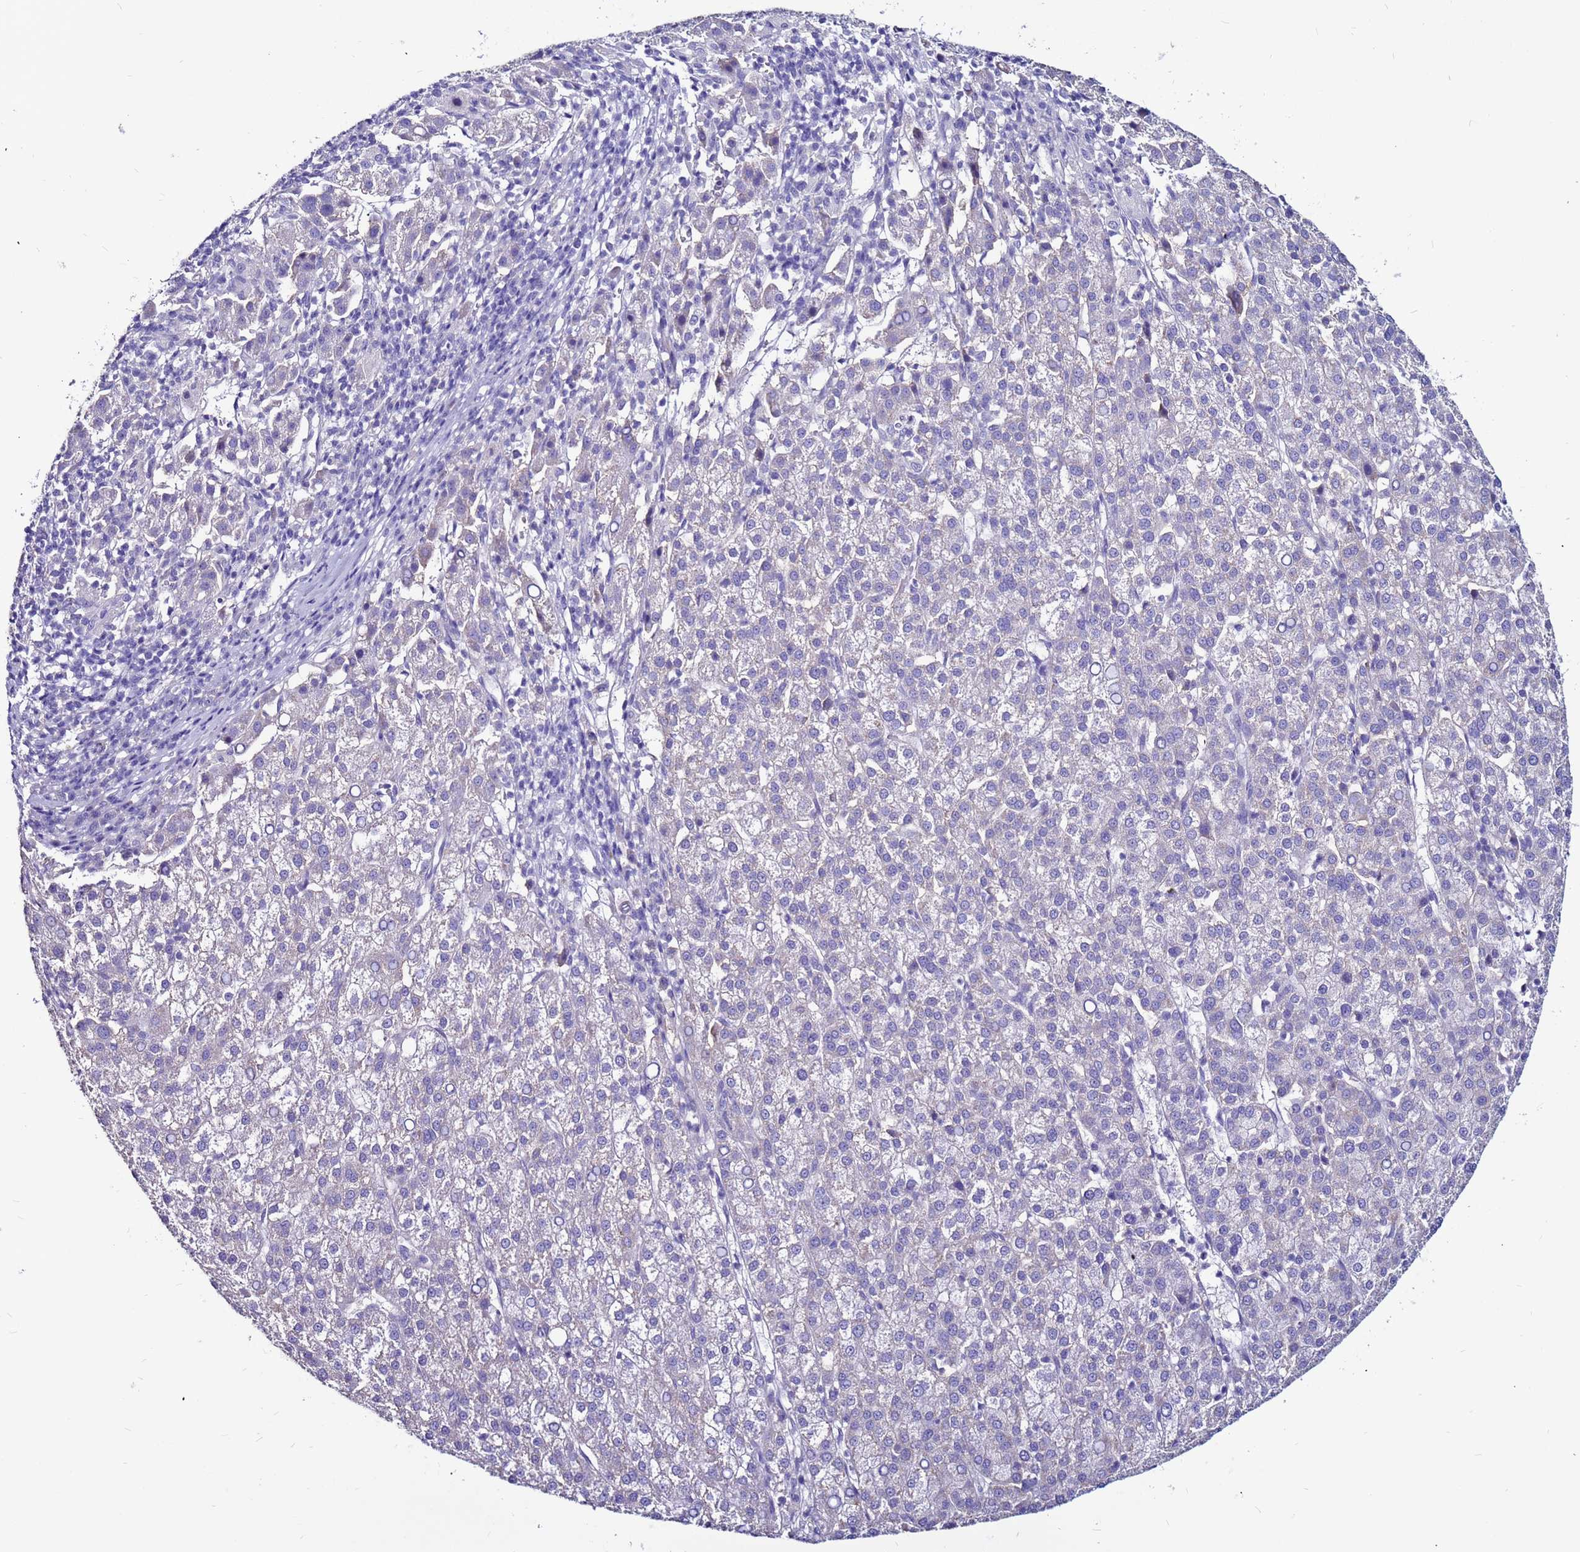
{"staining": {"intensity": "negative", "quantity": "none", "location": "none"}, "tissue": "liver cancer", "cell_type": "Tumor cells", "image_type": "cancer", "snomed": [{"axis": "morphology", "description": "Carcinoma, Hepatocellular, NOS"}, {"axis": "topography", "description": "Liver"}], "caption": "A high-resolution image shows IHC staining of hepatocellular carcinoma (liver), which demonstrates no significant expression in tumor cells.", "gene": "SLC44A3", "patient": {"sex": "female", "age": 58}}